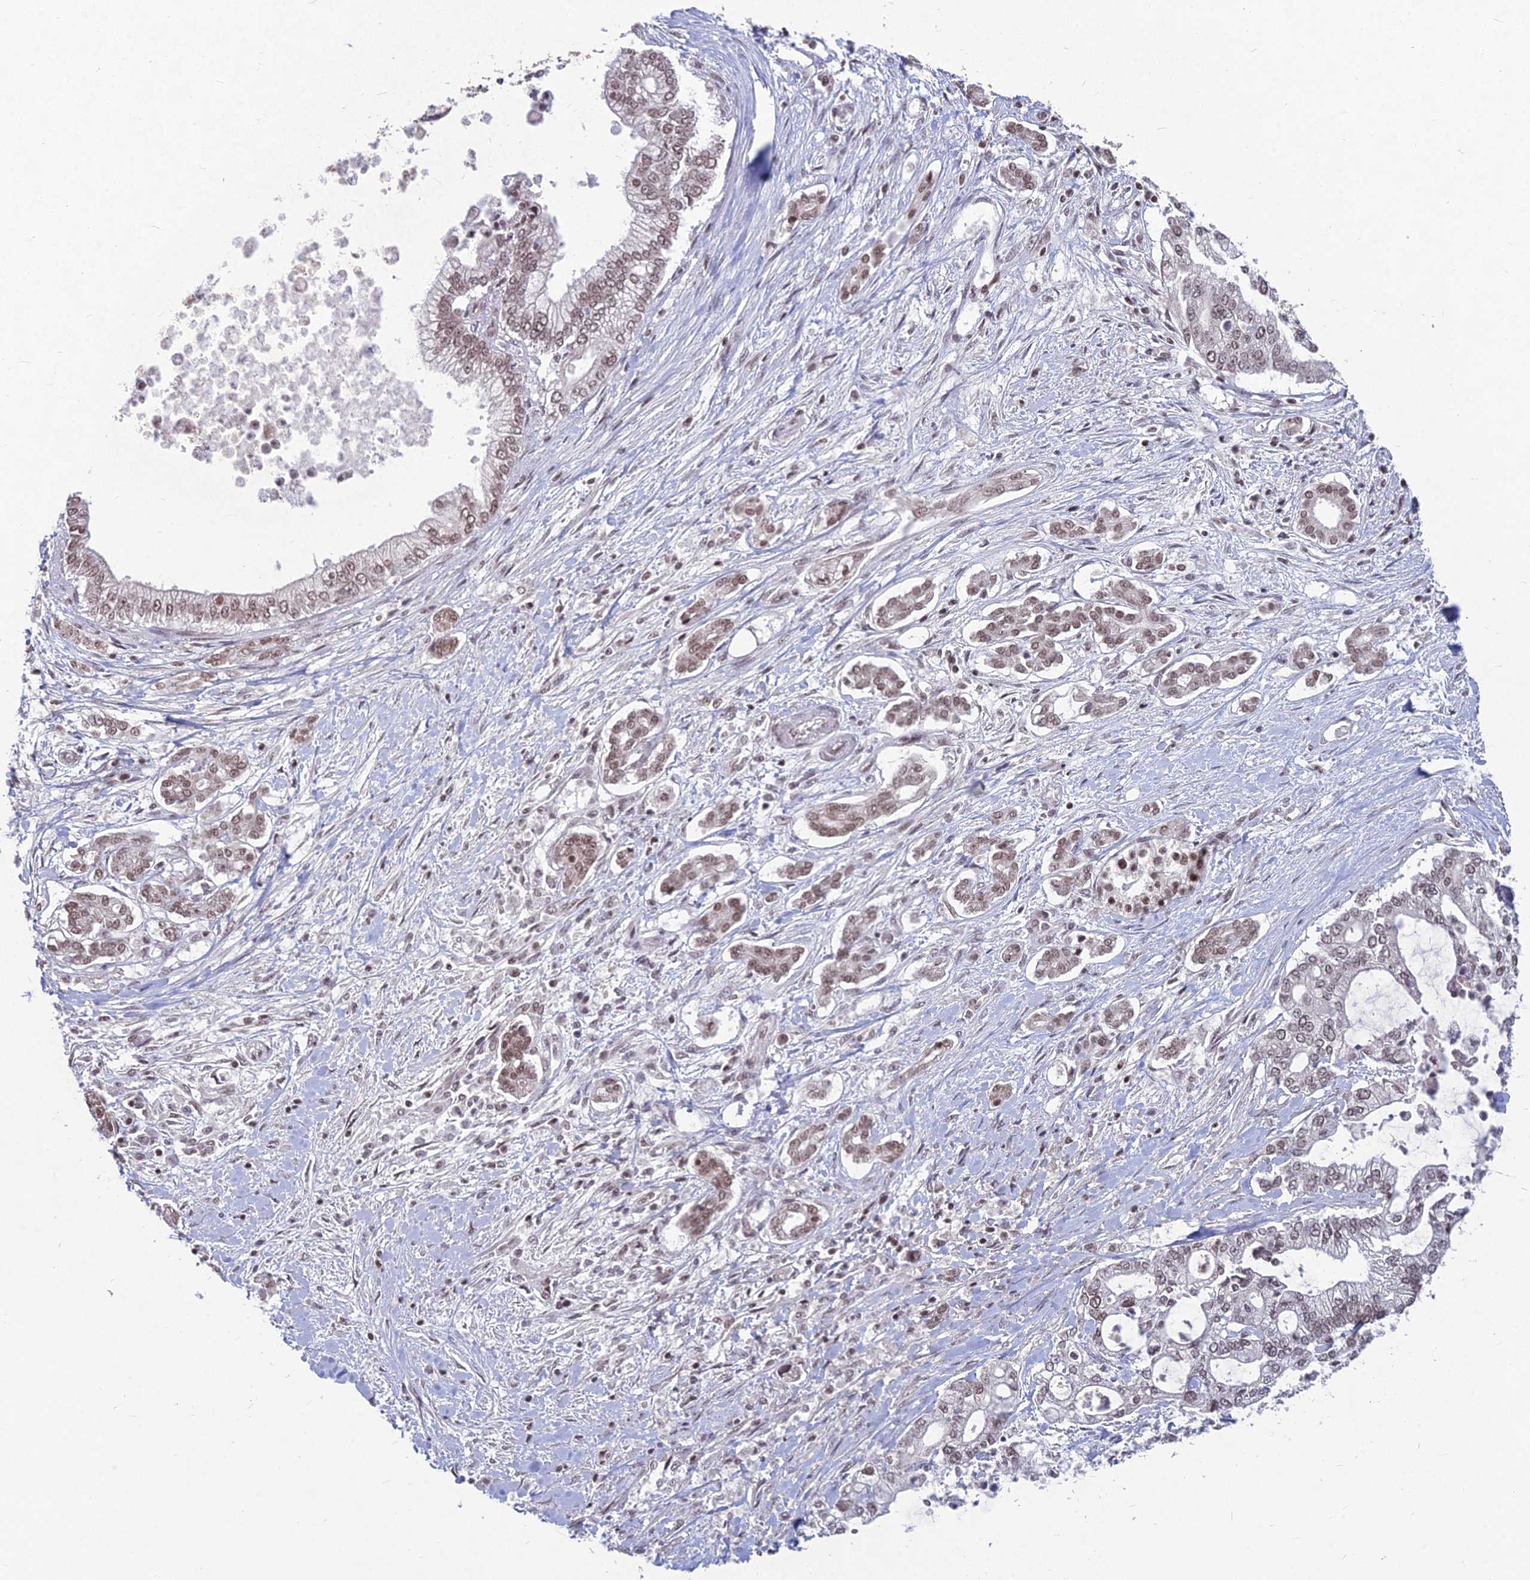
{"staining": {"intensity": "moderate", "quantity": ">75%", "location": "nuclear"}, "tissue": "pancreatic cancer", "cell_type": "Tumor cells", "image_type": "cancer", "snomed": [{"axis": "morphology", "description": "Adenocarcinoma, NOS"}, {"axis": "topography", "description": "Pancreas"}], "caption": "Moderate nuclear protein expression is seen in approximately >75% of tumor cells in pancreatic adenocarcinoma.", "gene": "KAT7", "patient": {"sex": "male", "age": 69}}